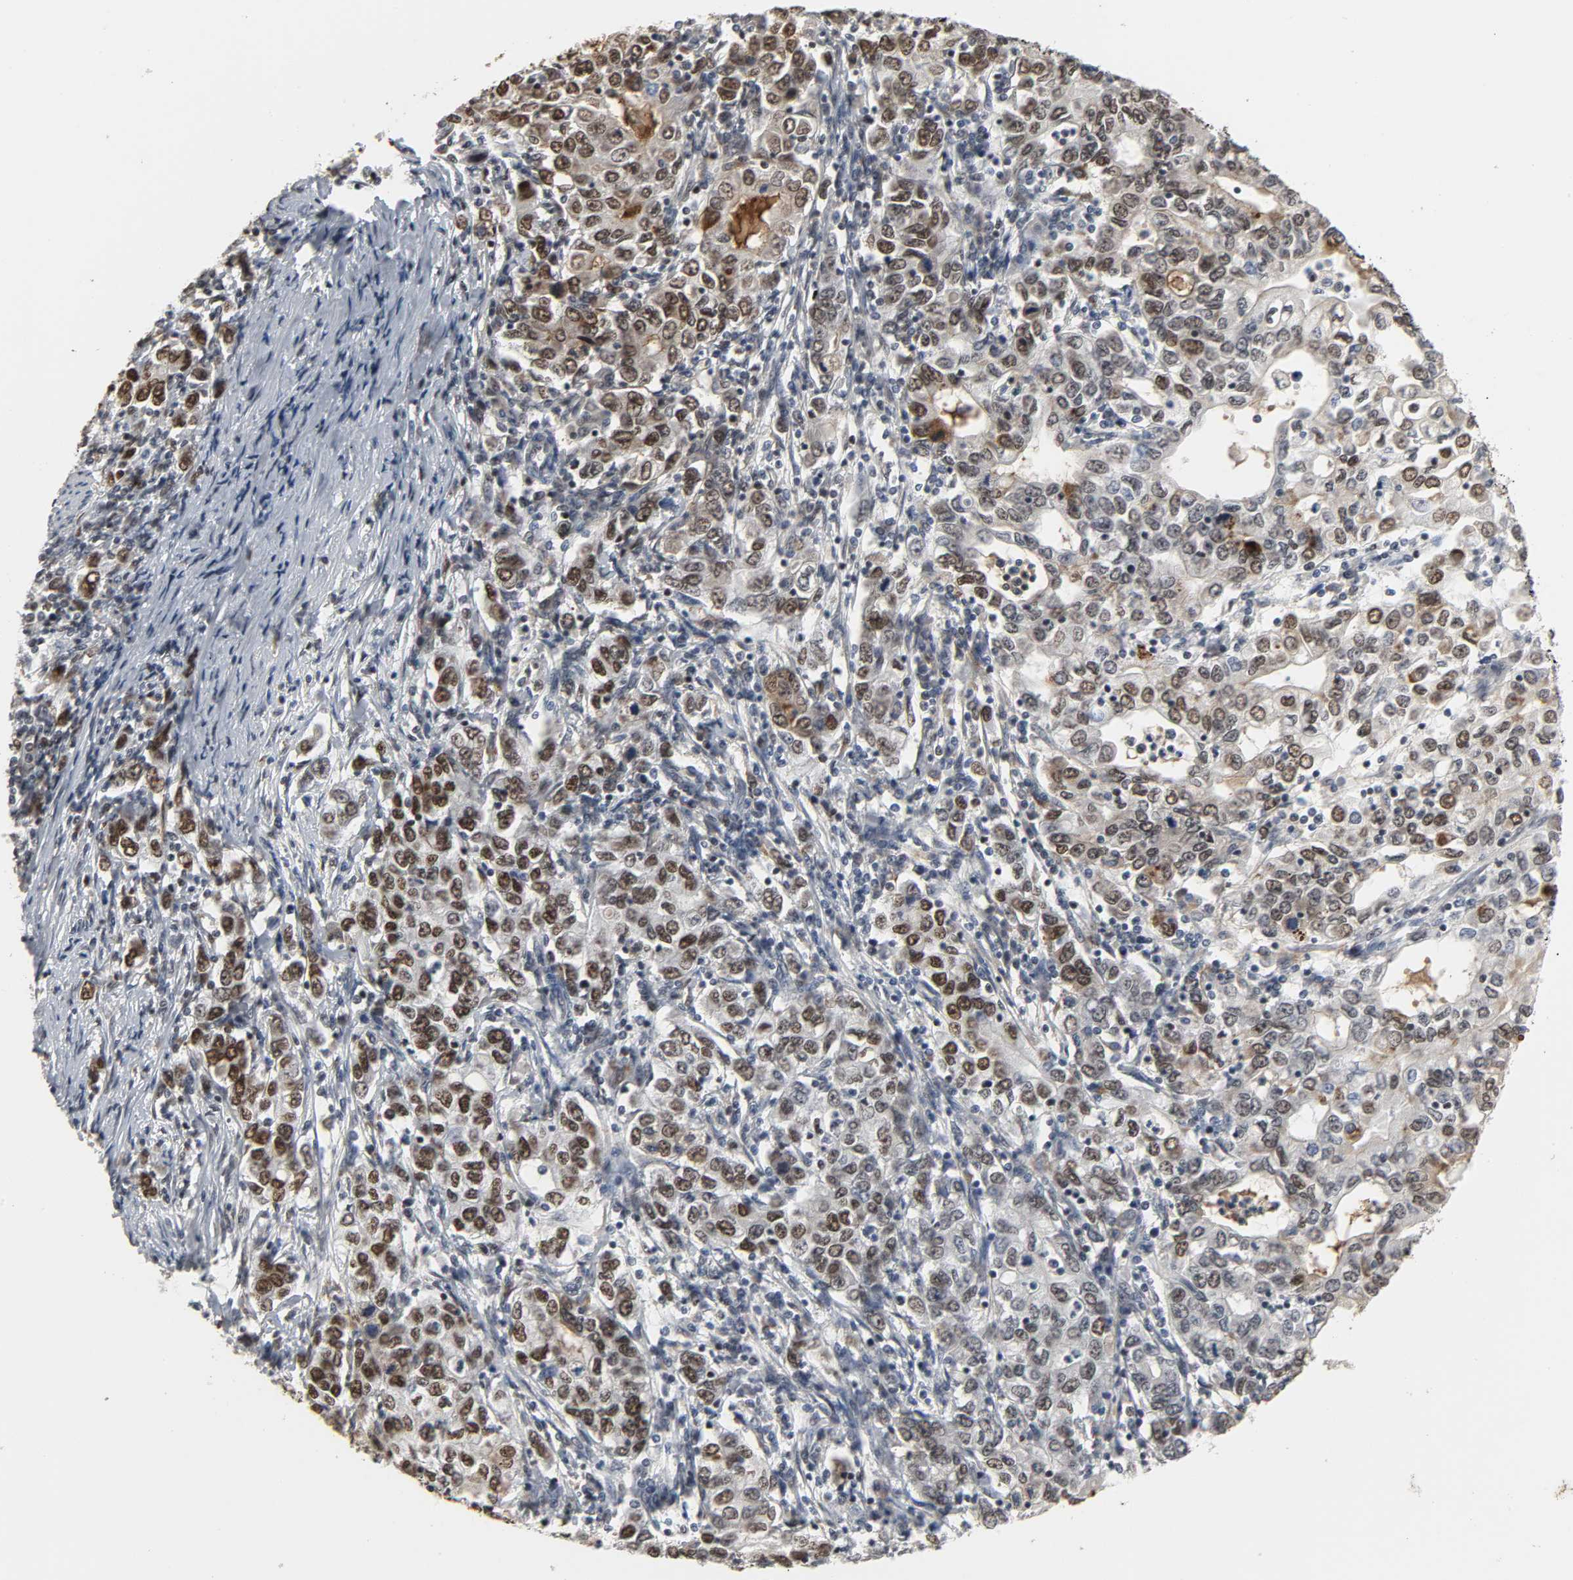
{"staining": {"intensity": "moderate", "quantity": ">75%", "location": "nuclear"}, "tissue": "stomach cancer", "cell_type": "Tumor cells", "image_type": "cancer", "snomed": [{"axis": "morphology", "description": "Adenocarcinoma, NOS"}, {"axis": "topography", "description": "Stomach, lower"}], "caption": "Stomach cancer (adenocarcinoma) tissue reveals moderate nuclear expression in about >75% of tumor cells, visualized by immunohistochemistry.", "gene": "DAZAP1", "patient": {"sex": "female", "age": 72}}